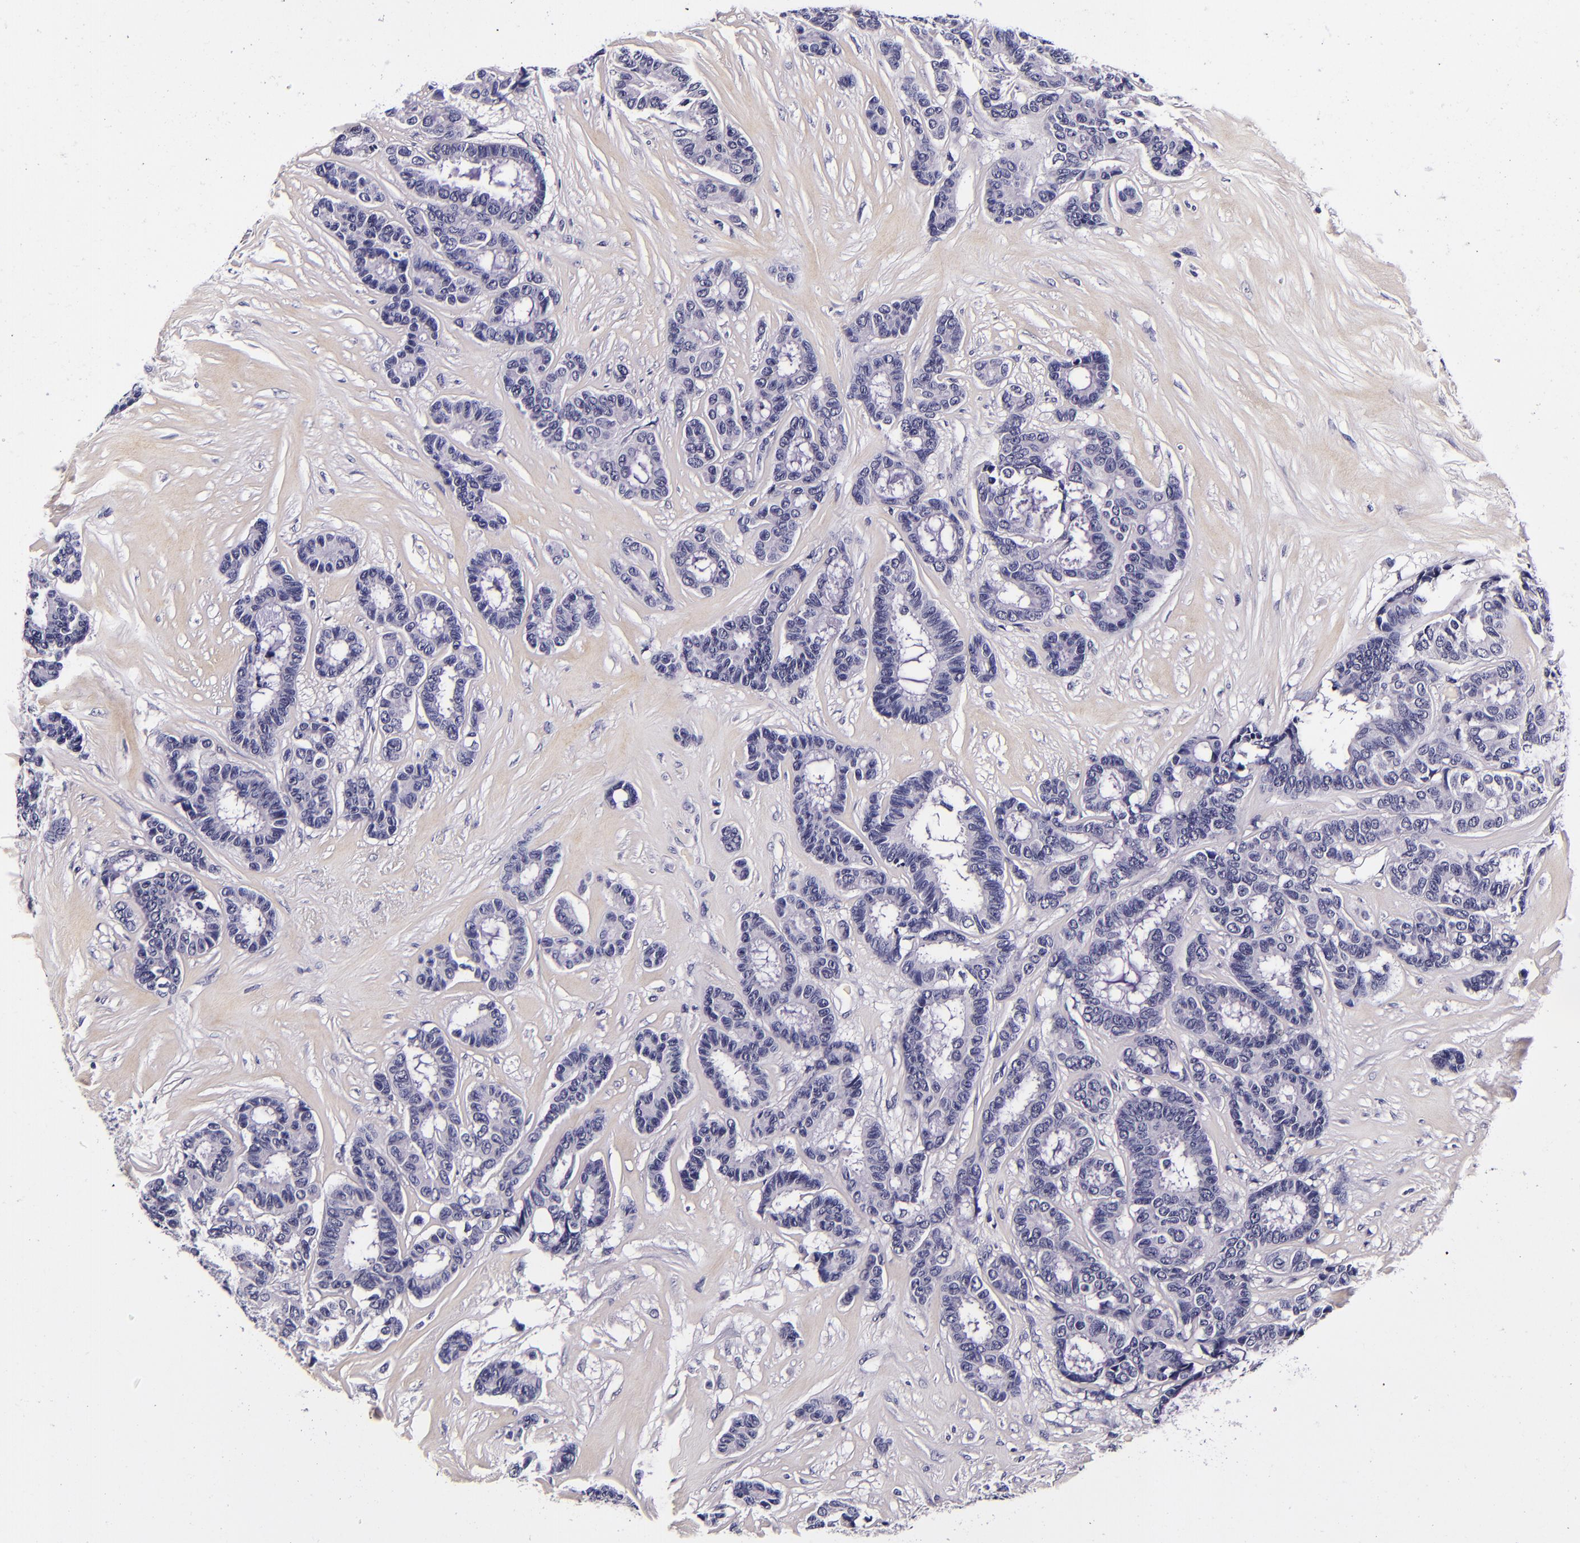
{"staining": {"intensity": "negative", "quantity": "none", "location": "none"}, "tissue": "breast cancer", "cell_type": "Tumor cells", "image_type": "cancer", "snomed": [{"axis": "morphology", "description": "Duct carcinoma"}, {"axis": "topography", "description": "Breast"}], "caption": "Protein analysis of infiltrating ductal carcinoma (breast) displays no significant positivity in tumor cells.", "gene": "FBN1", "patient": {"sex": "female", "age": 87}}